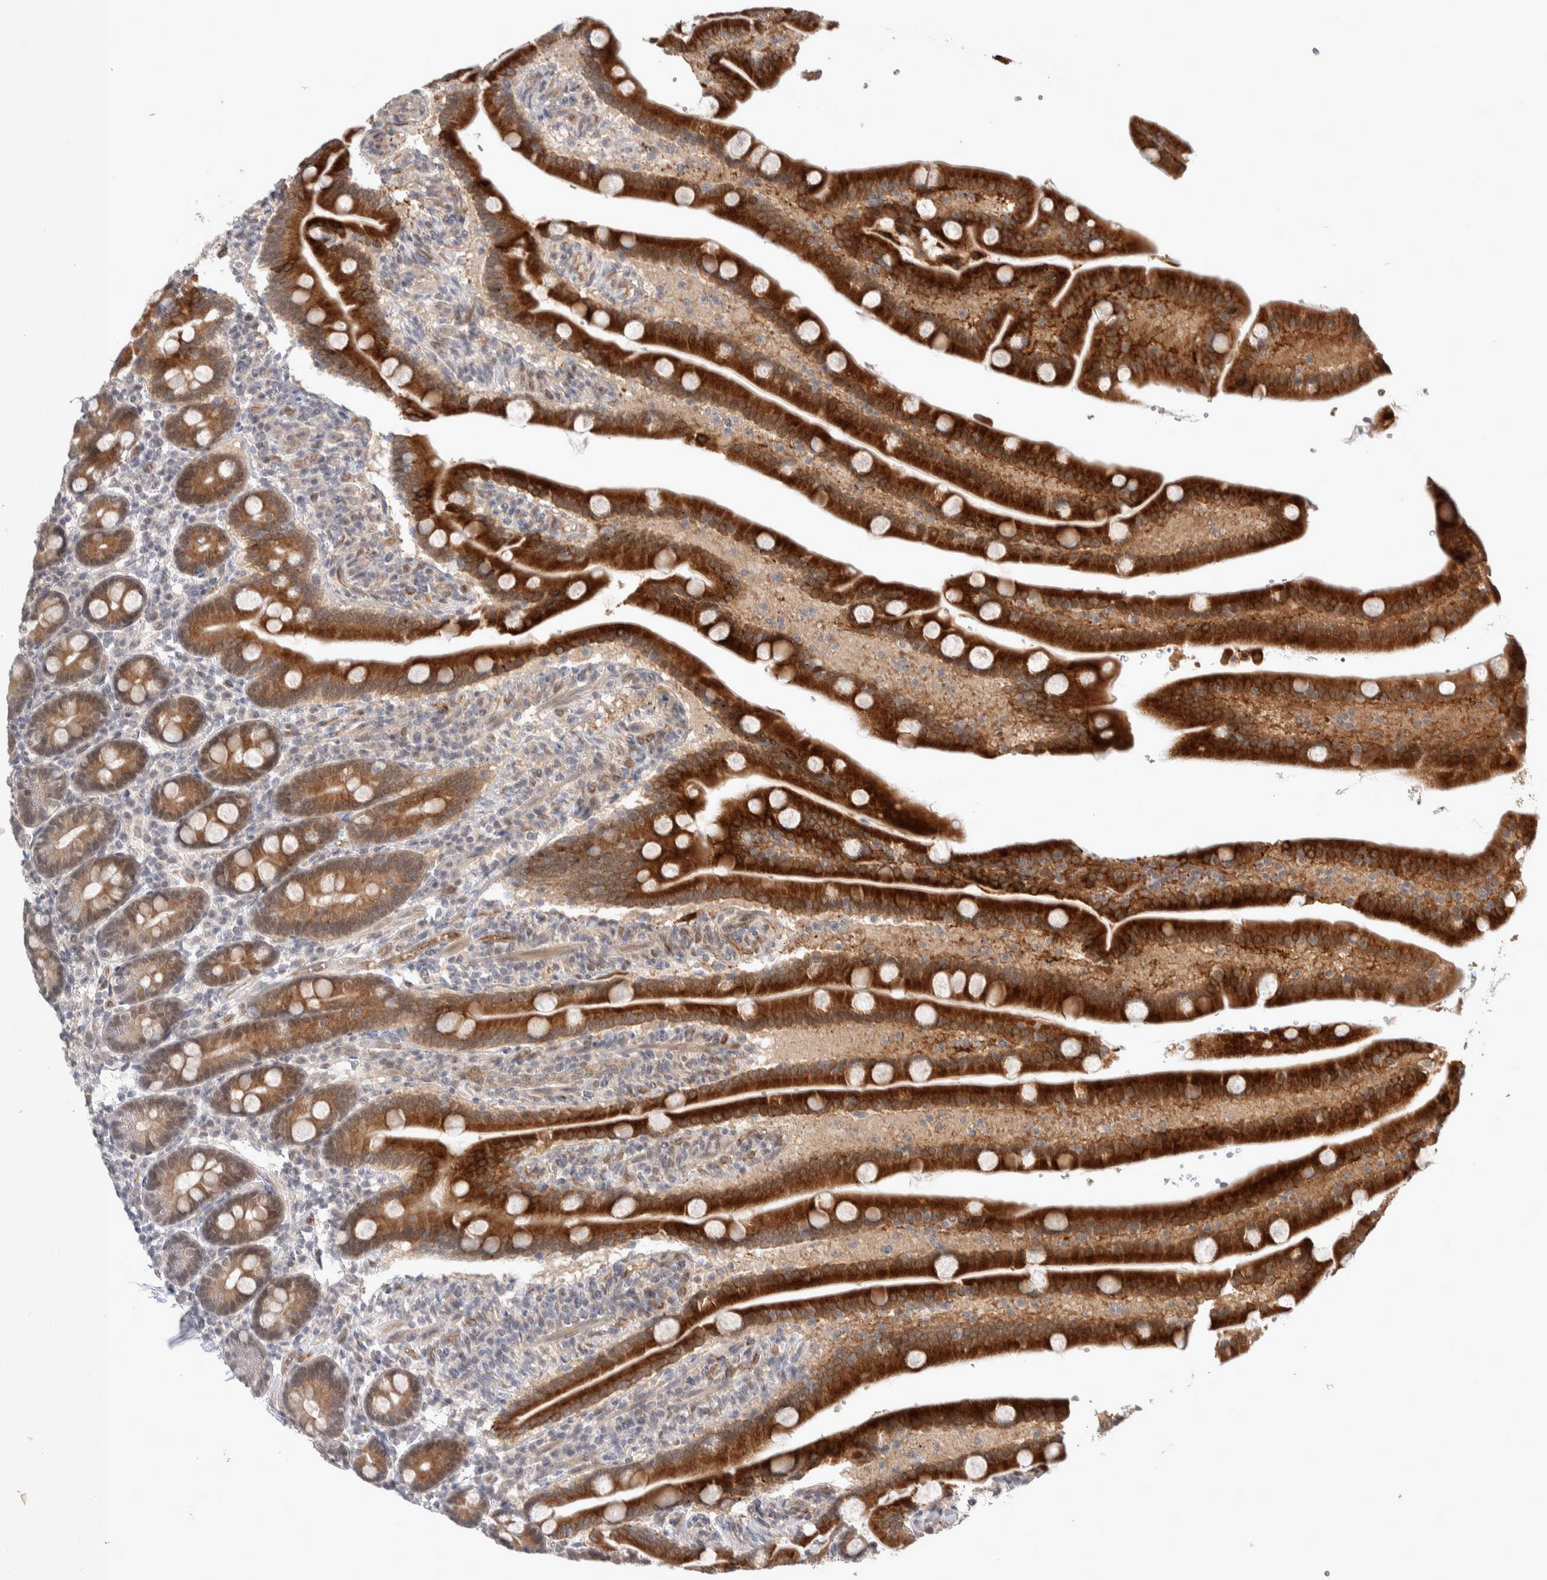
{"staining": {"intensity": "strong", "quantity": ">75%", "location": "cytoplasmic/membranous"}, "tissue": "duodenum", "cell_type": "Glandular cells", "image_type": "normal", "snomed": [{"axis": "morphology", "description": "Normal tissue, NOS"}, {"axis": "topography", "description": "Duodenum"}], "caption": "High-magnification brightfield microscopy of unremarkable duodenum stained with DAB (3,3'-diaminobenzidine) (brown) and counterstained with hematoxylin (blue). glandular cells exhibit strong cytoplasmic/membranous staining is identified in about>75% of cells.", "gene": "ZNF704", "patient": {"sex": "male", "age": 54}}